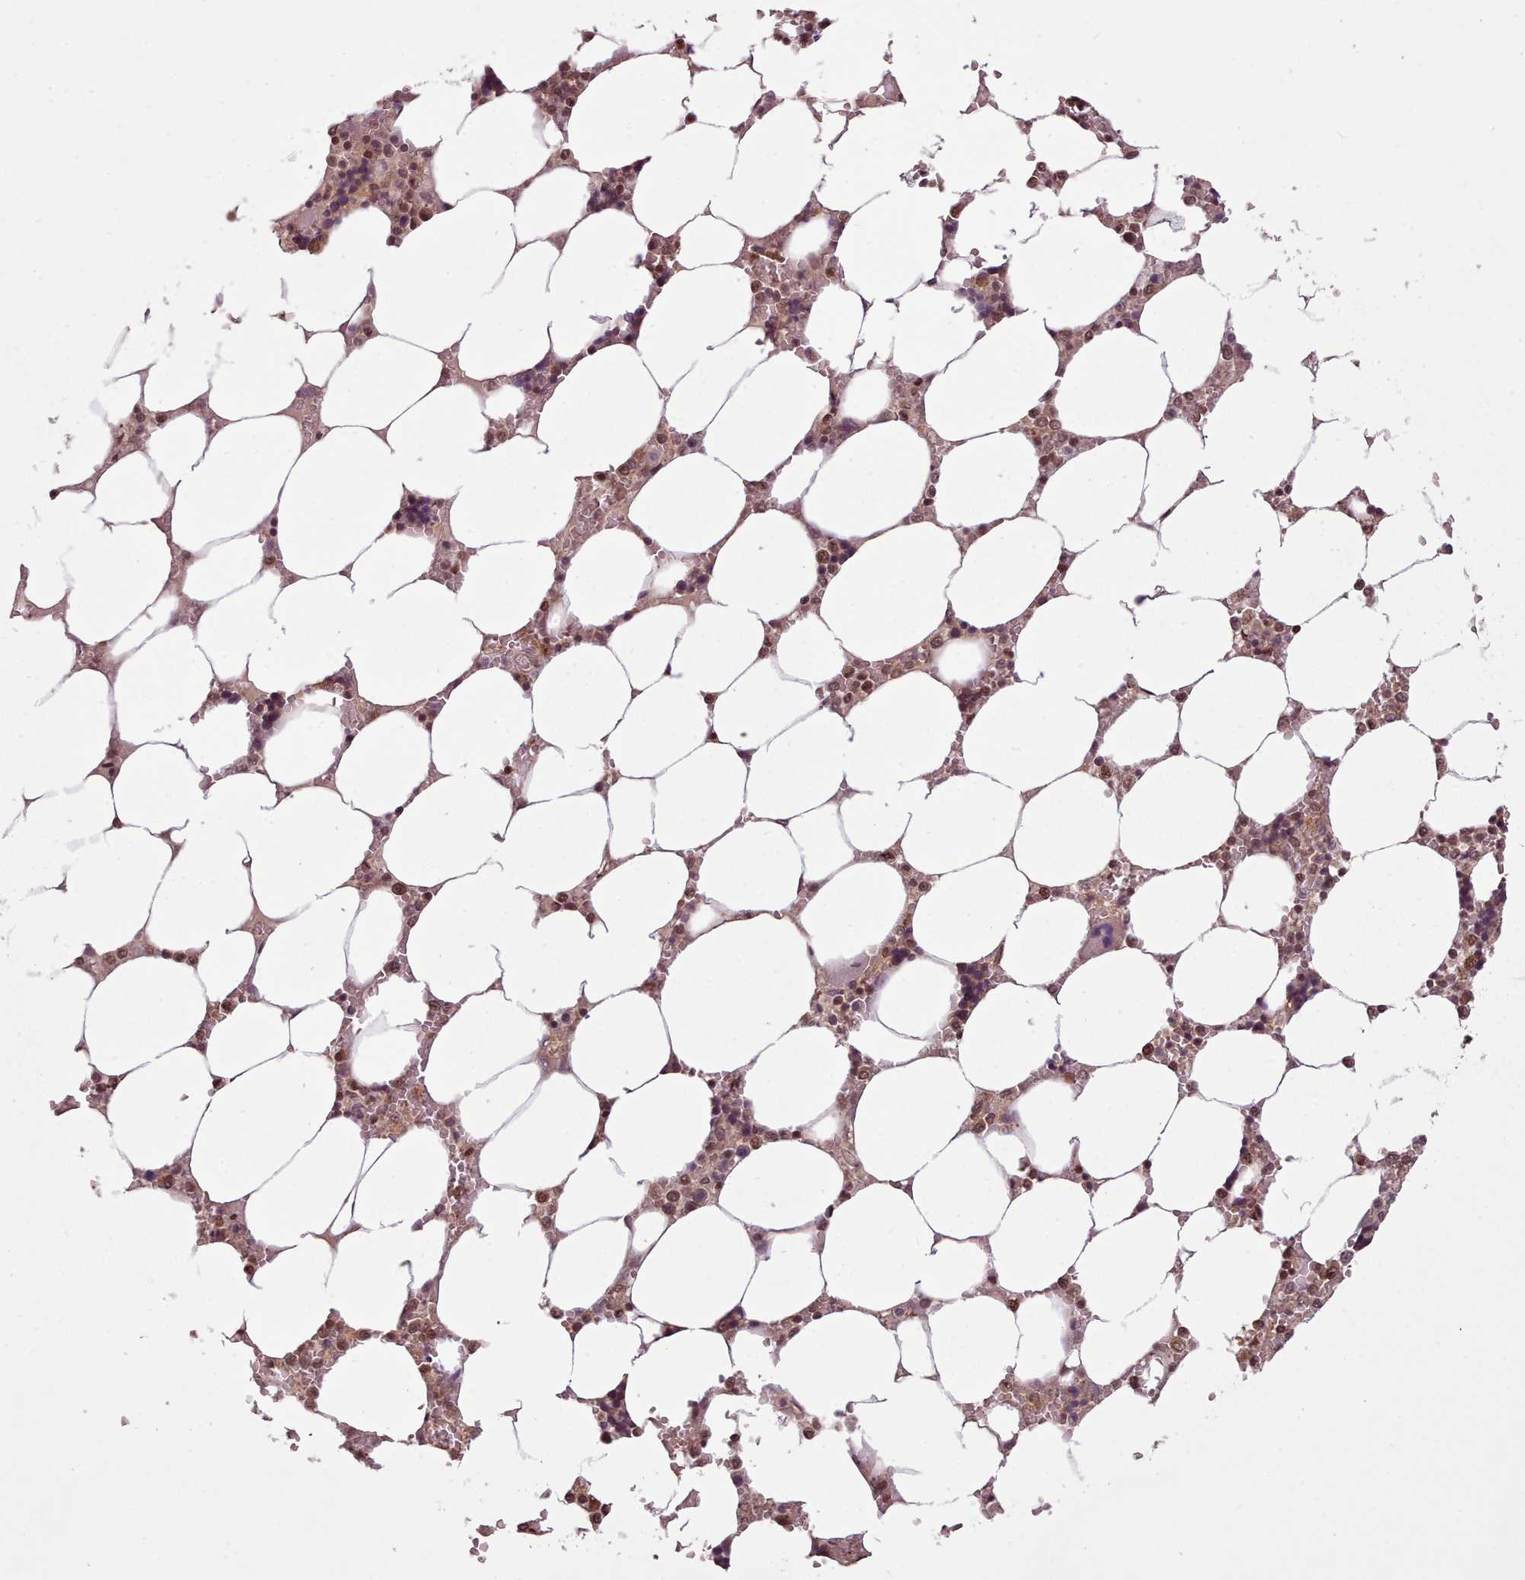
{"staining": {"intensity": "moderate", "quantity": "25%-75%", "location": "nuclear"}, "tissue": "bone marrow", "cell_type": "Hematopoietic cells", "image_type": "normal", "snomed": [{"axis": "morphology", "description": "Normal tissue, NOS"}, {"axis": "topography", "description": "Bone marrow"}], "caption": "The image demonstrates immunohistochemical staining of normal bone marrow. There is moderate nuclear staining is appreciated in about 25%-75% of hematopoietic cells.", "gene": "RPS27A", "patient": {"sex": "male", "age": 64}}